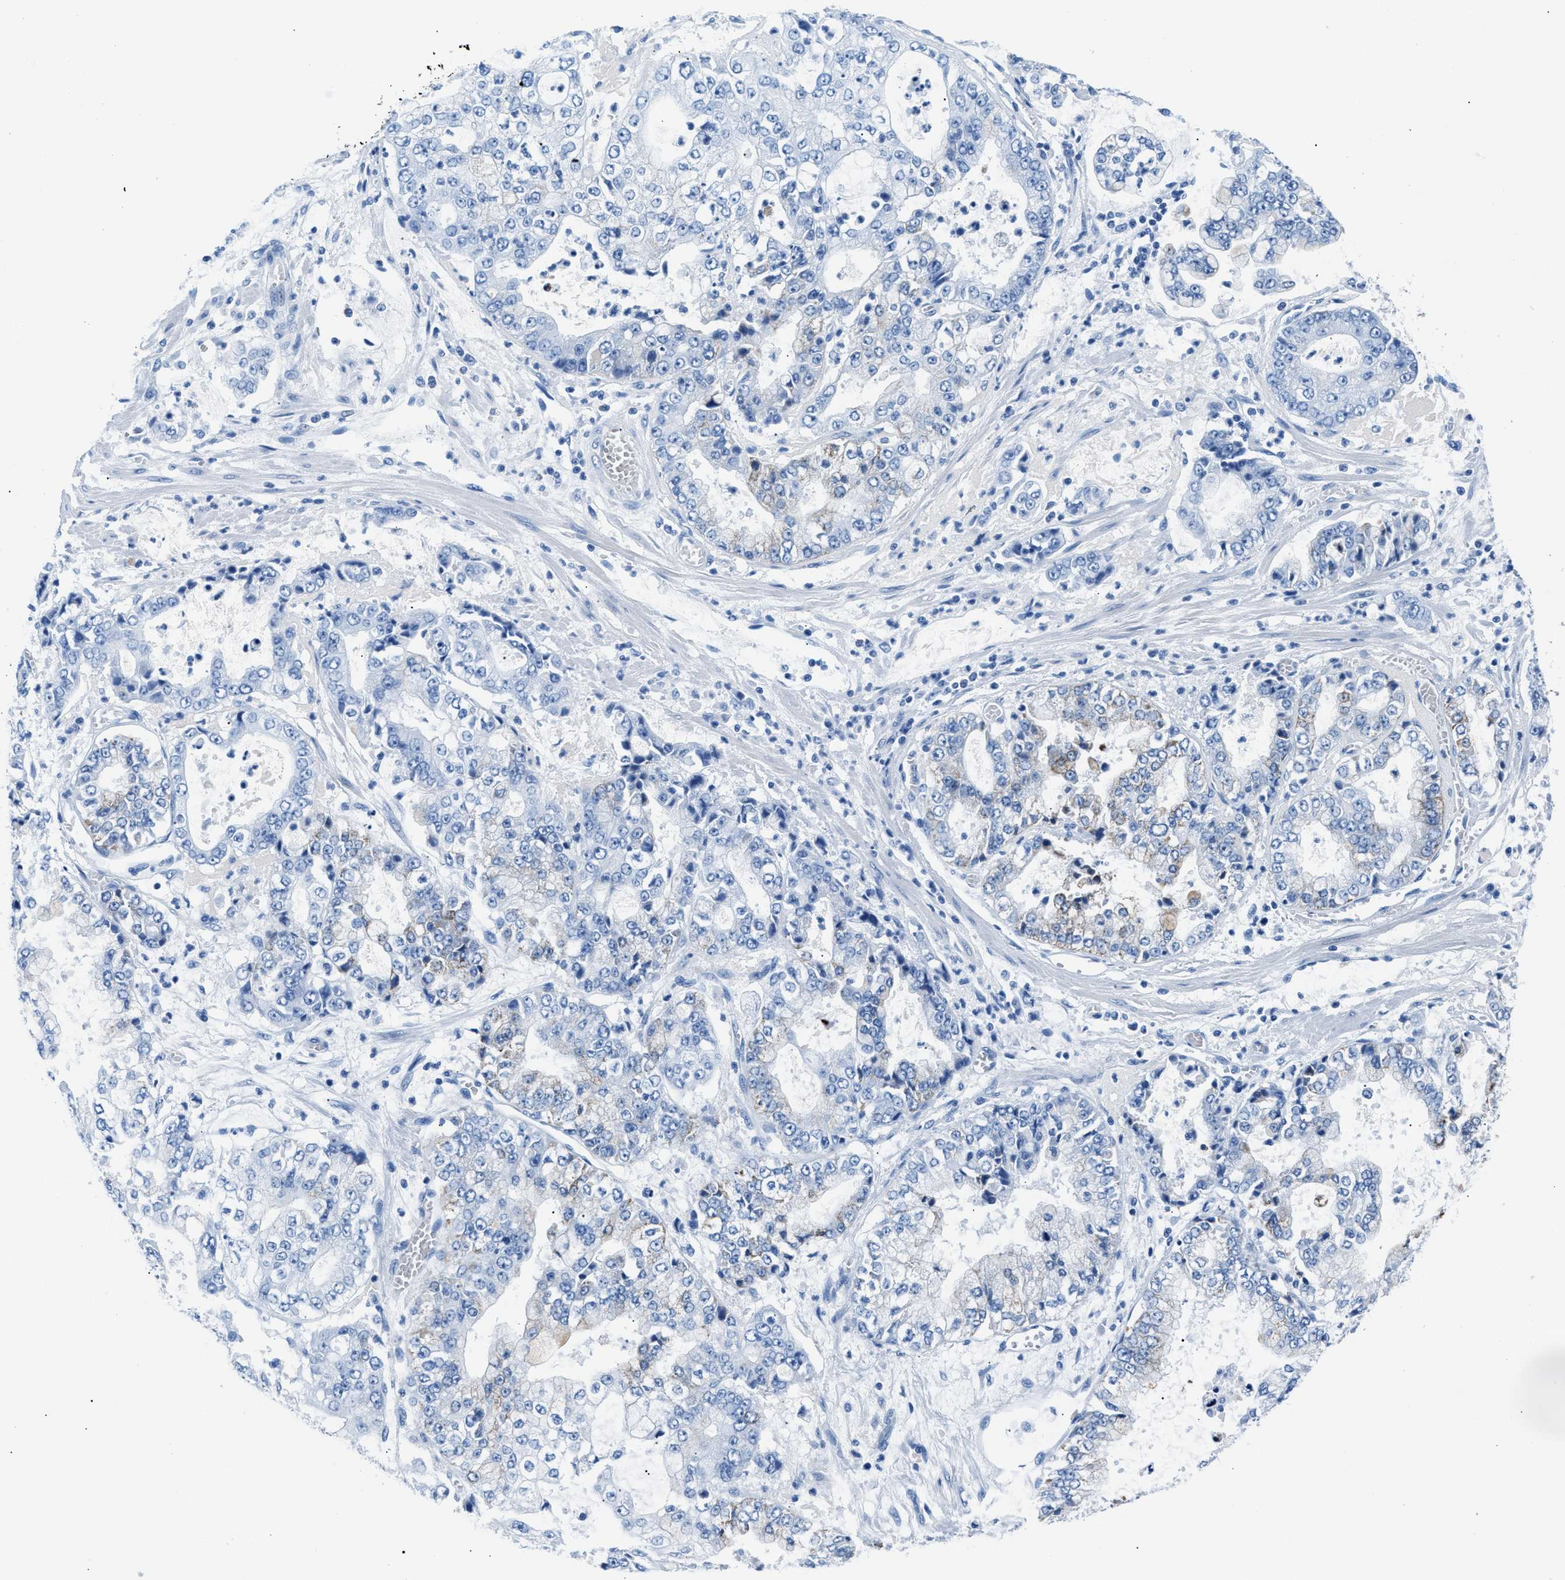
{"staining": {"intensity": "weak", "quantity": "<25%", "location": "cytoplasmic/membranous"}, "tissue": "stomach cancer", "cell_type": "Tumor cells", "image_type": "cancer", "snomed": [{"axis": "morphology", "description": "Adenocarcinoma, NOS"}, {"axis": "topography", "description": "Stomach"}], "caption": "An IHC photomicrograph of adenocarcinoma (stomach) is shown. There is no staining in tumor cells of adenocarcinoma (stomach). The staining is performed using DAB (3,3'-diaminobenzidine) brown chromogen with nuclei counter-stained in using hematoxylin.", "gene": "CPS1", "patient": {"sex": "male", "age": 76}}